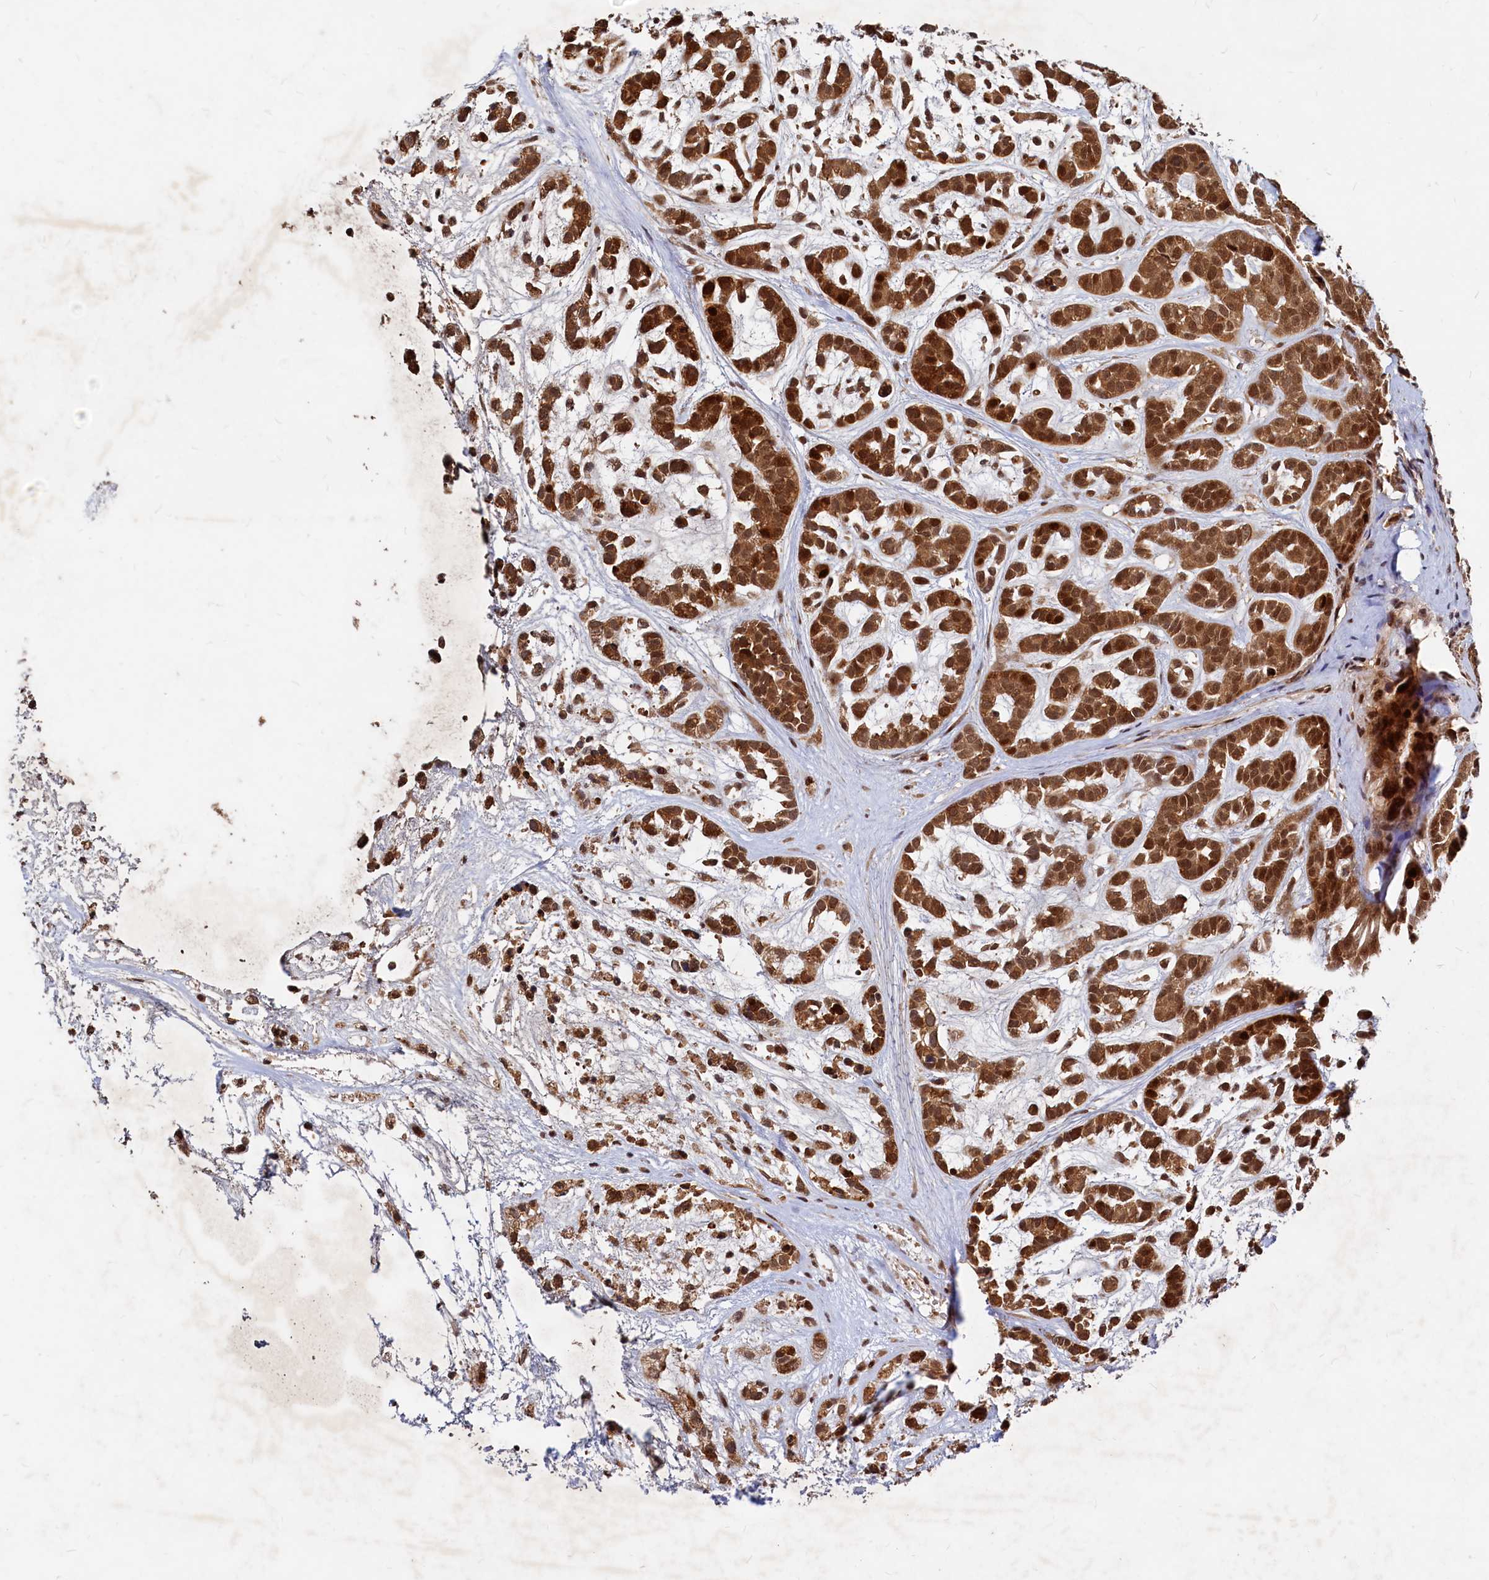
{"staining": {"intensity": "strong", "quantity": ">75%", "location": "cytoplasmic/membranous,nuclear"}, "tissue": "head and neck cancer", "cell_type": "Tumor cells", "image_type": "cancer", "snomed": [{"axis": "morphology", "description": "Adenocarcinoma, NOS"}, {"axis": "morphology", "description": "Adenoma, NOS"}, {"axis": "topography", "description": "Head-Neck"}], "caption": "Immunohistochemical staining of human head and neck adenocarcinoma exhibits high levels of strong cytoplasmic/membranous and nuclear protein staining in about >75% of tumor cells.", "gene": "TRAPPC4", "patient": {"sex": "female", "age": 55}}